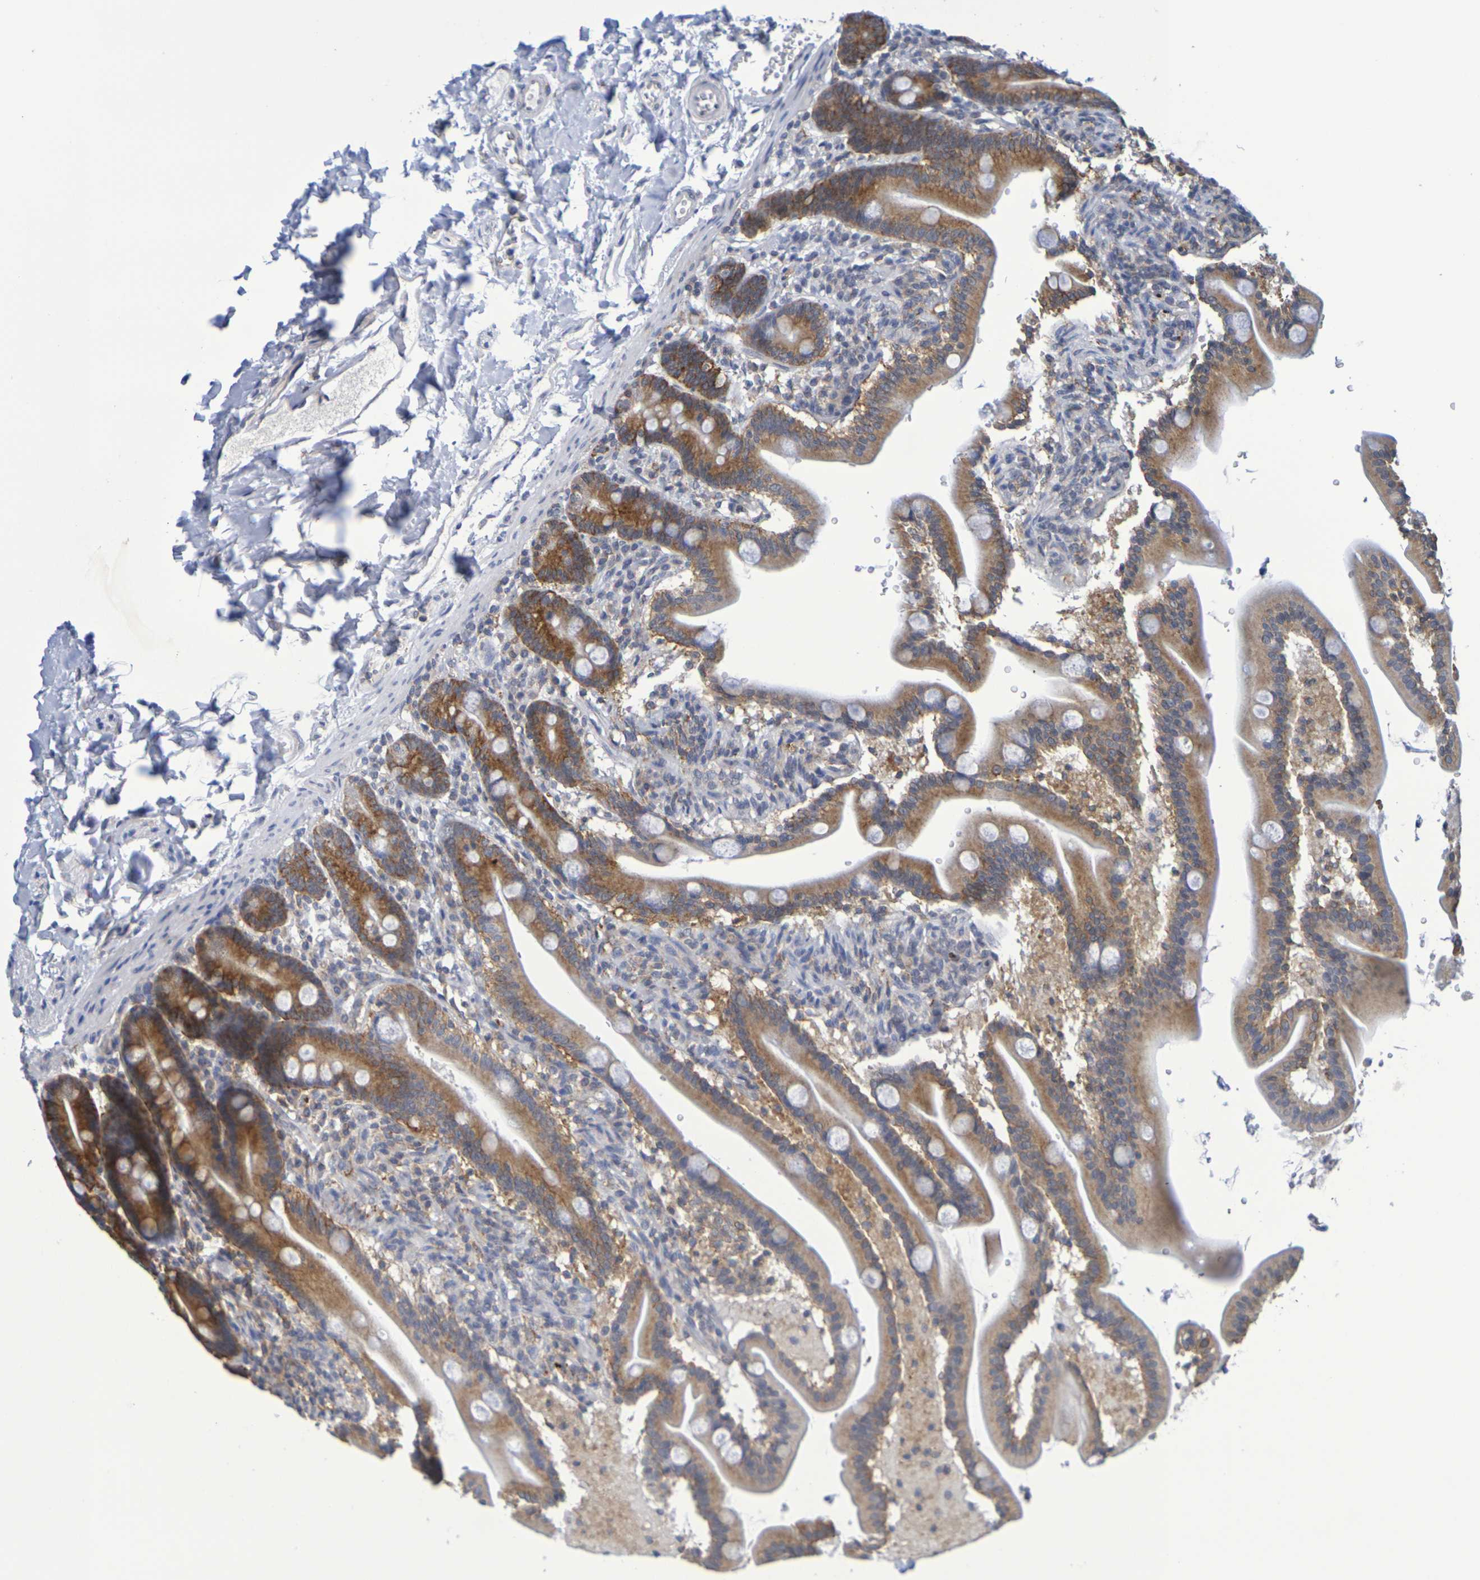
{"staining": {"intensity": "strong", "quantity": ">75%", "location": "cytoplasmic/membranous"}, "tissue": "duodenum", "cell_type": "Glandular cells", "image_type": "normal", "snomed": [{"axis": "morphology", "description": "Normal tissue, NOS"}, {"axis": "topography", "description": "Duodenum"}], "caption": "Immunohistochemistry of benign human duodenum reveals high levels of strong cytoplasmic/membranous staining in approximately >75% of glandular cells.", "gene": "CHRNB1", "patient": {"sex": "male", "age": 54}}